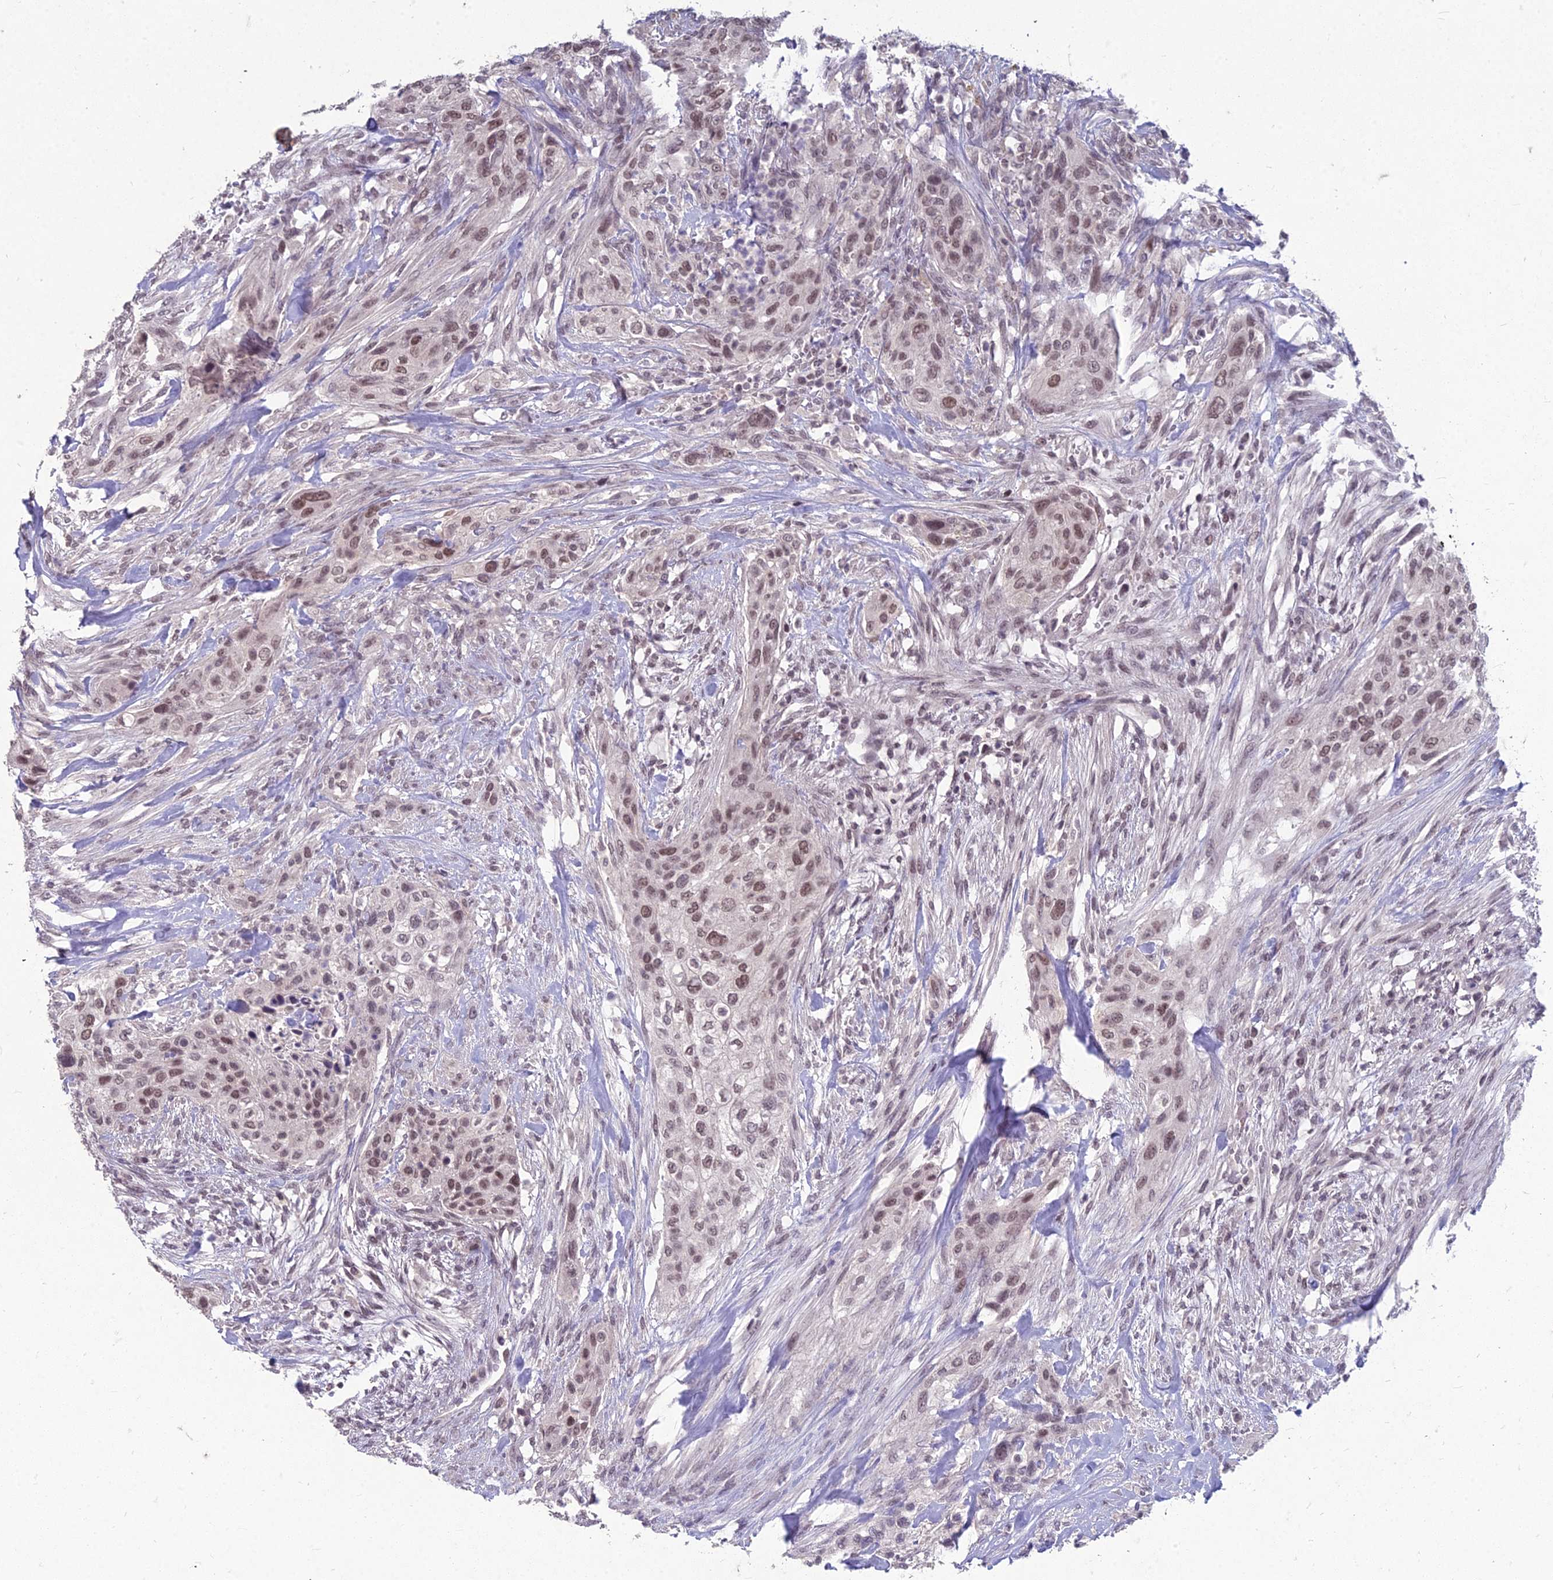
{"staining": {"intensity": "moderate", "quantity": "25%-75%", "location": "nuclear"}, "tissue": "urothelial cancer", "cell_type": "Tumor cells", "image_type": "cancer", "snomed": [{"axis": "morphology", "description": "Urothelial carcinoma, High grade"}, {"axis": "topography", "description": "Urinary bladder"}], "caption": "Immunohistochemistry image of neoplastic tissue: human urothelial carcinoma (high-grade) stained using immunohistochemistry (IHC) exhibits medium levels of moderate protein expression localized specifically in the nuclear of tumor cells, appearing as a nuclear brown color.", "gene": "KAT7", "patient": {"sex": "male", "age": 35}}